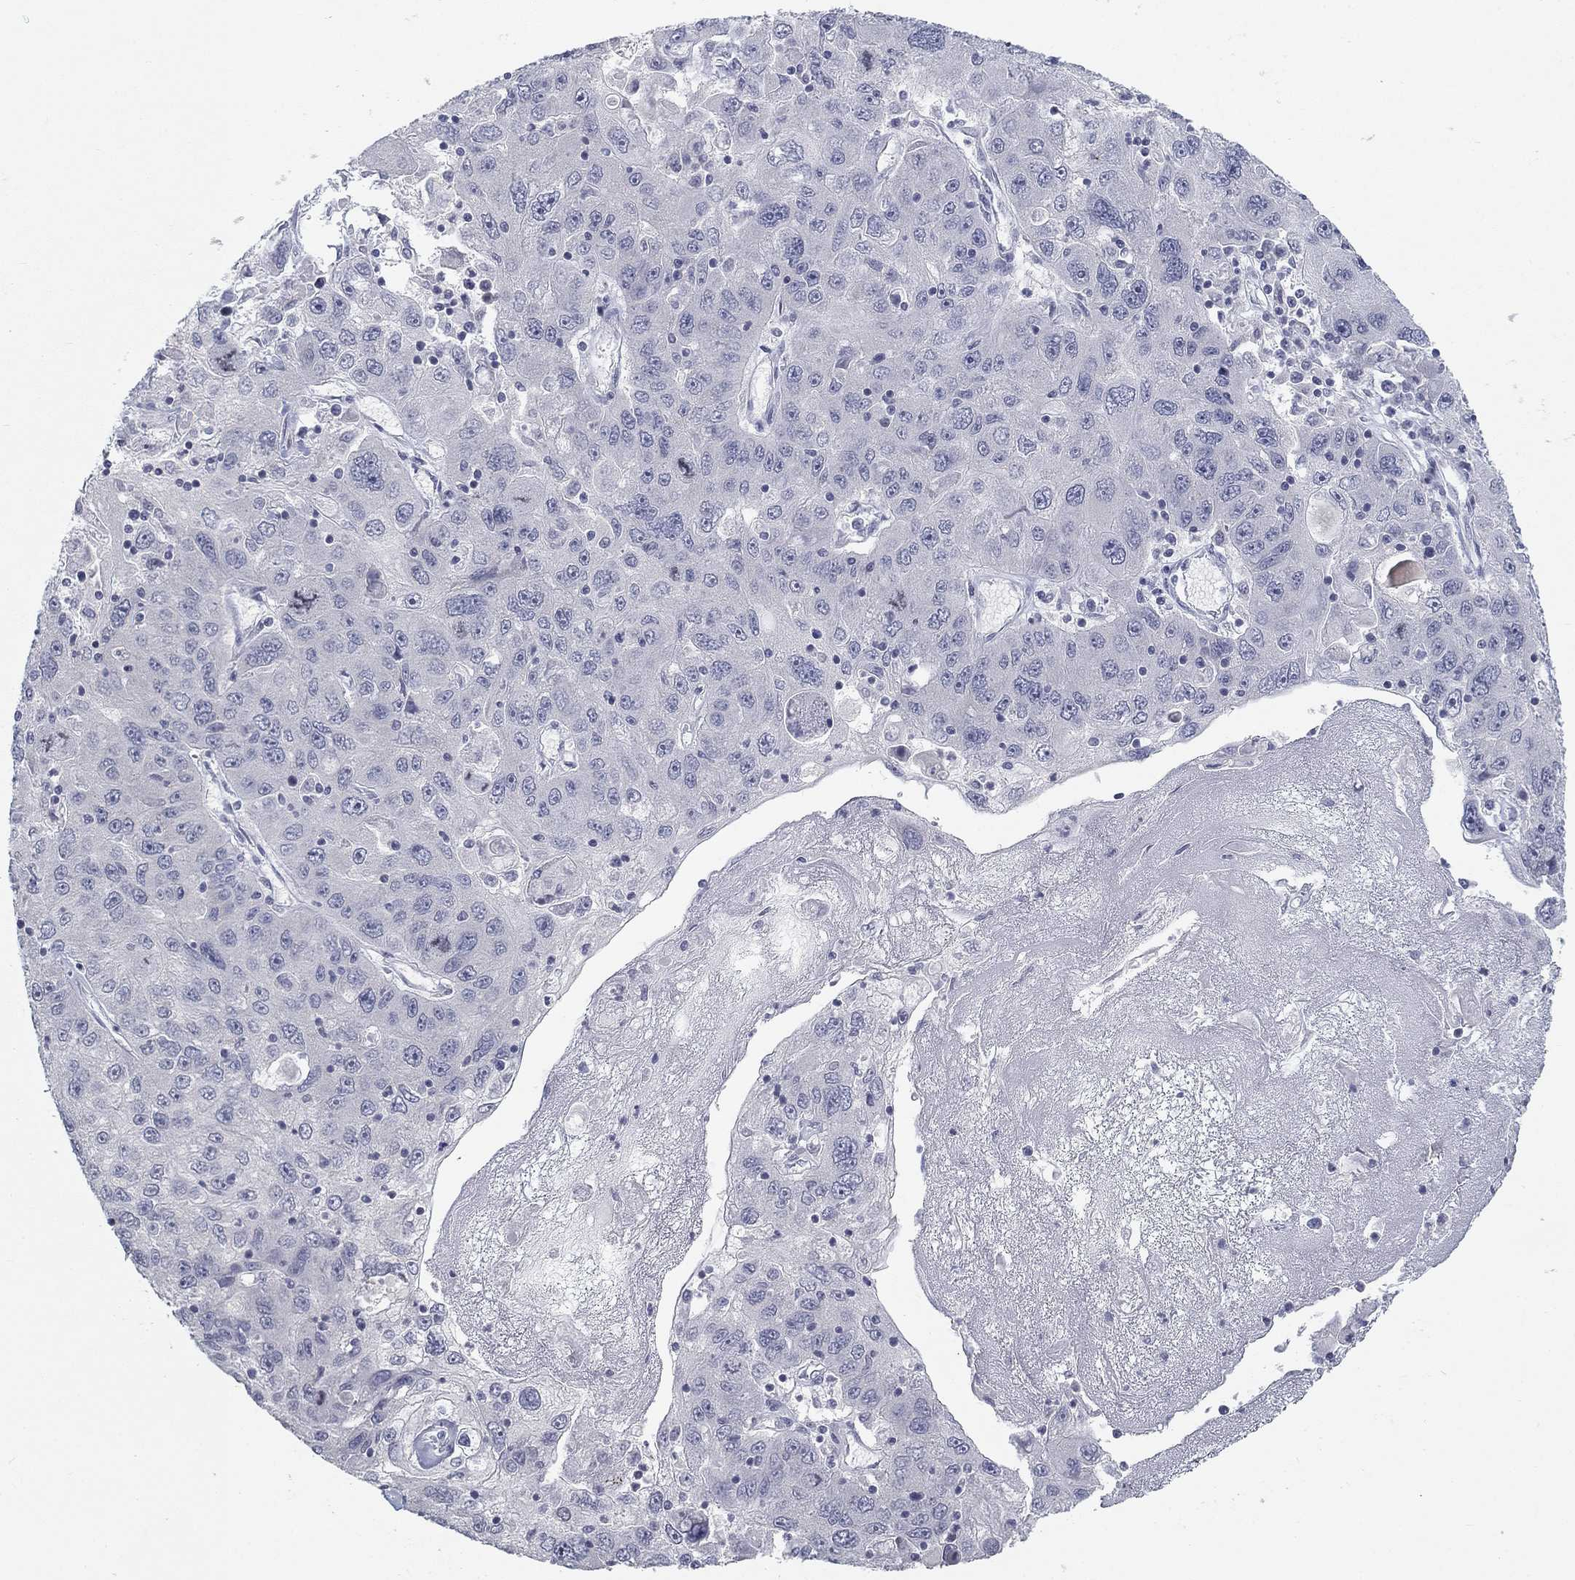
{"staining": {"intensity": "negative", "quantity": "none", "location": "none"}, "tissue": "stomach cancer", "cell_type": "Tumor cells", "image_type": "cancer", "snomed": [{"axis": "morphology", "description": "Adenocarcinoma, NOS"}, {"axis": "topography", "description": "Stomach"}], "caption": "The image displays no significant staining in tumor cells of adenocarcinoma (stomach).", "gene": "ATP1A3", "patient": {"sex": "male", "age": 56}}